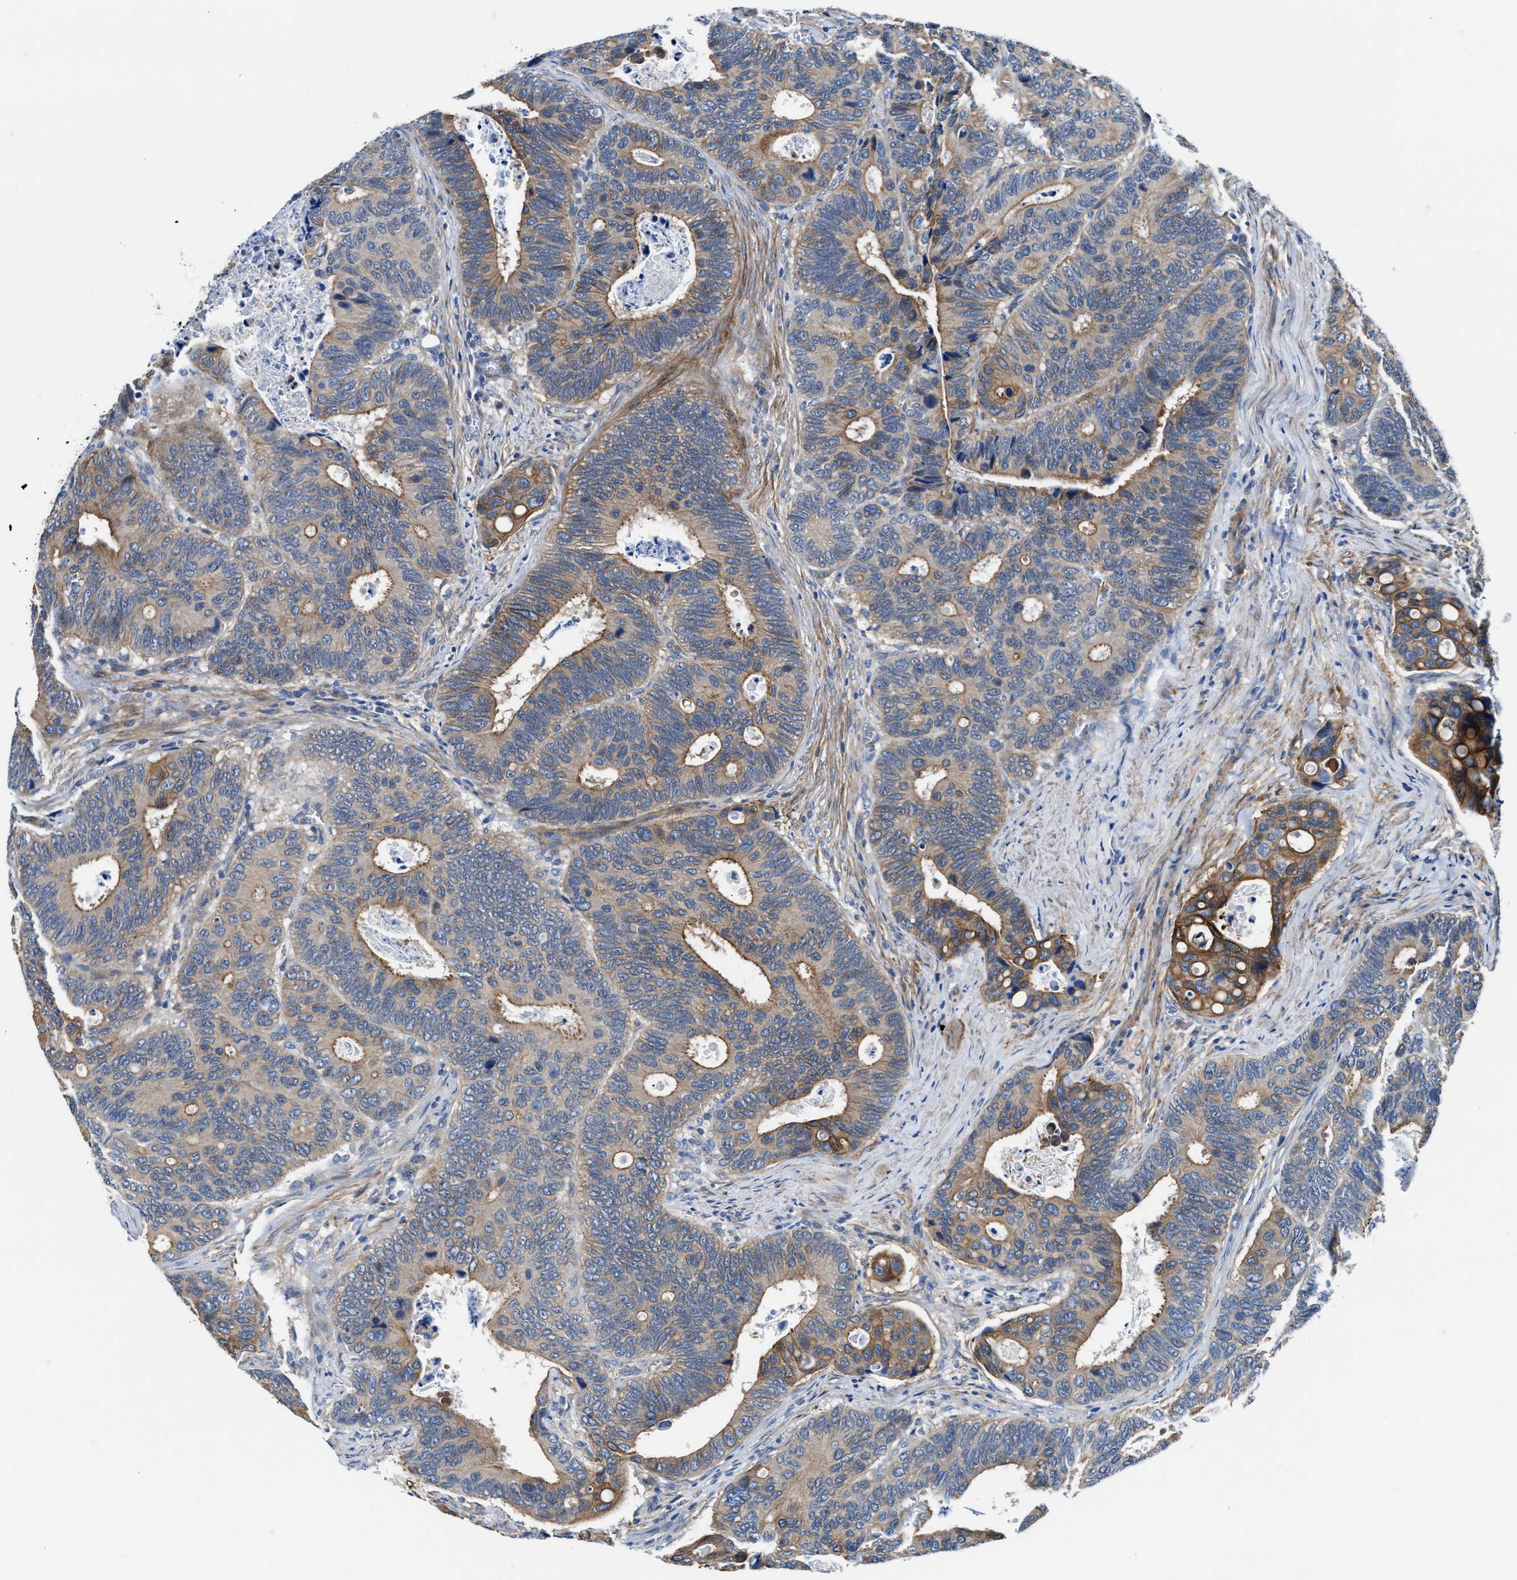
{"staining": {"intensity": "moderate", "quantity": "25%-75%", "location": "cytoplasmic/membranous"}, "tissue": "colorectal cancer", "cell_type": "Tumor cells", "image_type": "cancer", "snomed": [{"axis": "morphology", "description": "Inflammation, NOS"}, {"axis": "morphology", "description": "Adenocarcinoma, NOS"}, {"axis": "topography", "description": "Colon"}], "caption": "This is an image of immunohistochemistry staining of colorectal cancer, which shows moderate positivity in the cytoplasmic/membranous of tumor cells.", "gene": "PARG", "patient": {"sex": "male", "age": 72}}